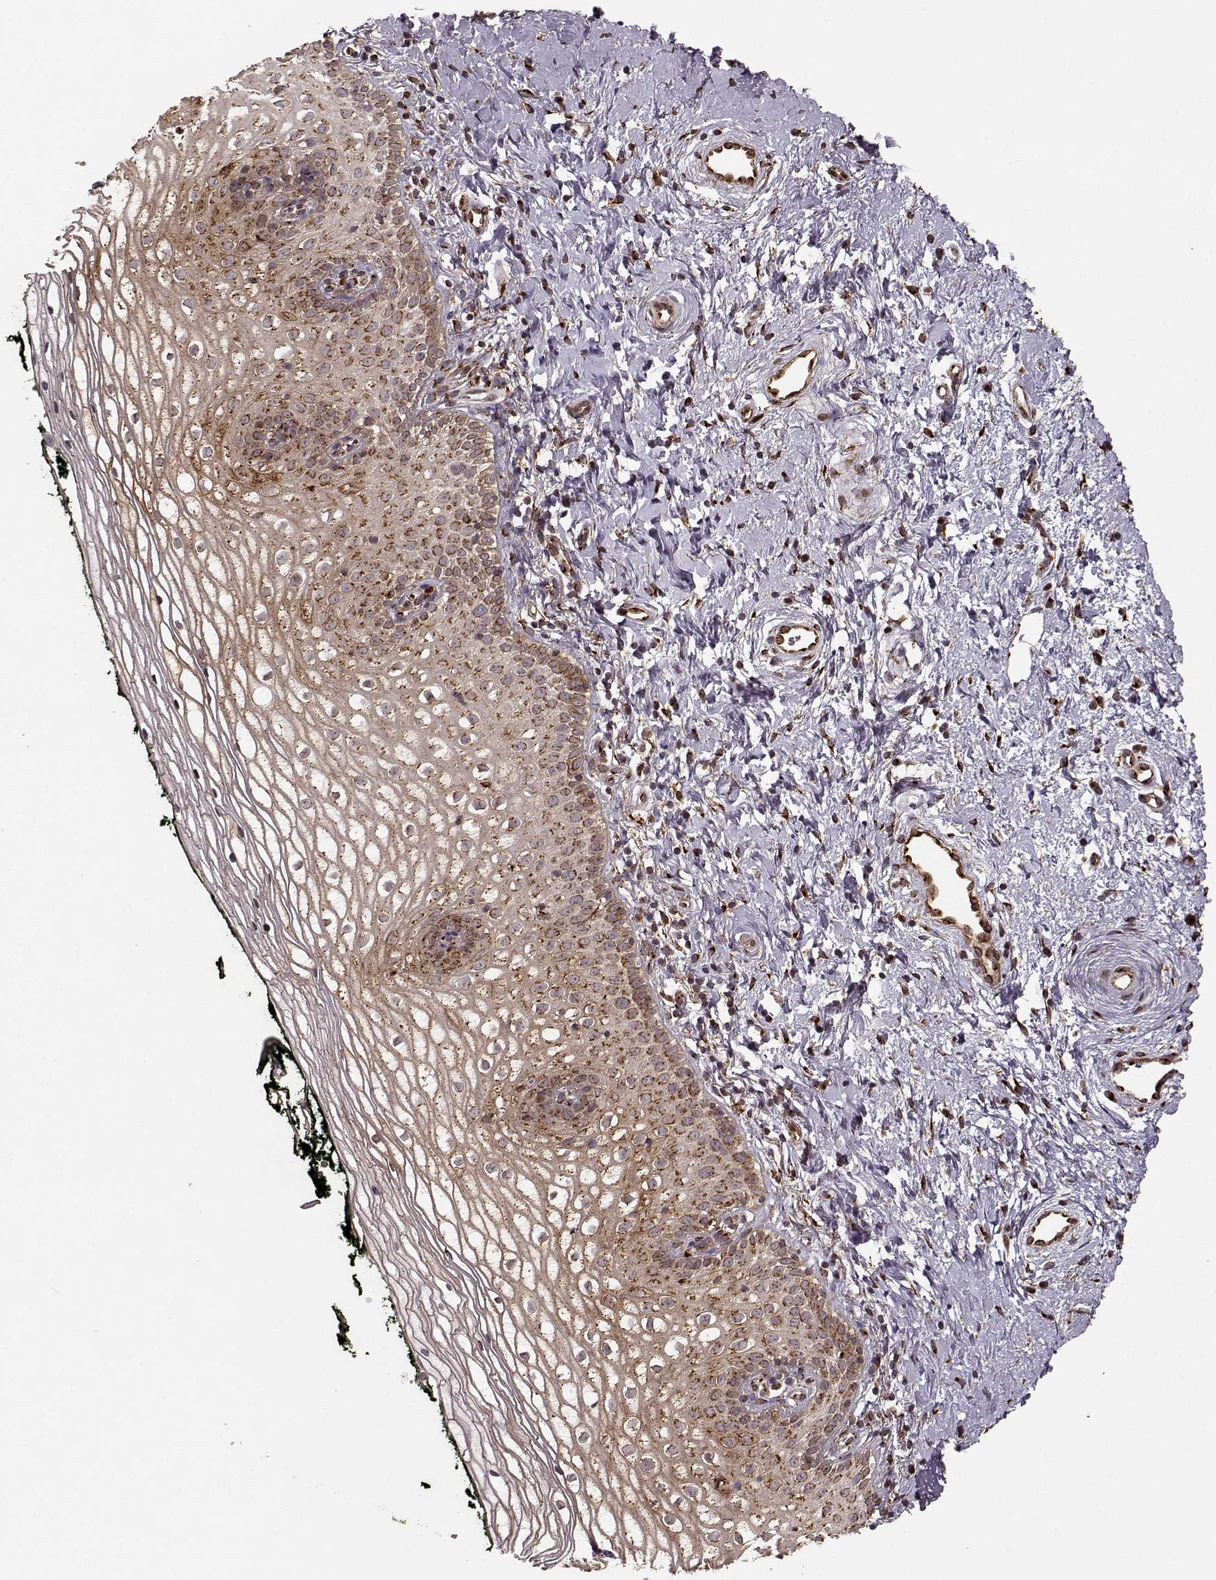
{"staining": {"intensity": "strong", "quantity": ">75%", "location": "cytoplasmic/membranous"}, "tissue": "vagina", "cell_type": "Squamous epithelial cells", "image_type": "normal", "snomed": [{"axis": "morphology", "description": "Normal tissue, NOS"}, {"axis": "topography", "description": "Vagina"}], "caption": "Immunohistochemical staining of benign vagina reveals strong cytoplasmic/membranous protein expression in approximately >75% of squamous epithelial cells. Nuclei are stained in blue.", "gene": "YIPF5", "patient": {"sex": "female", "age": 47}}